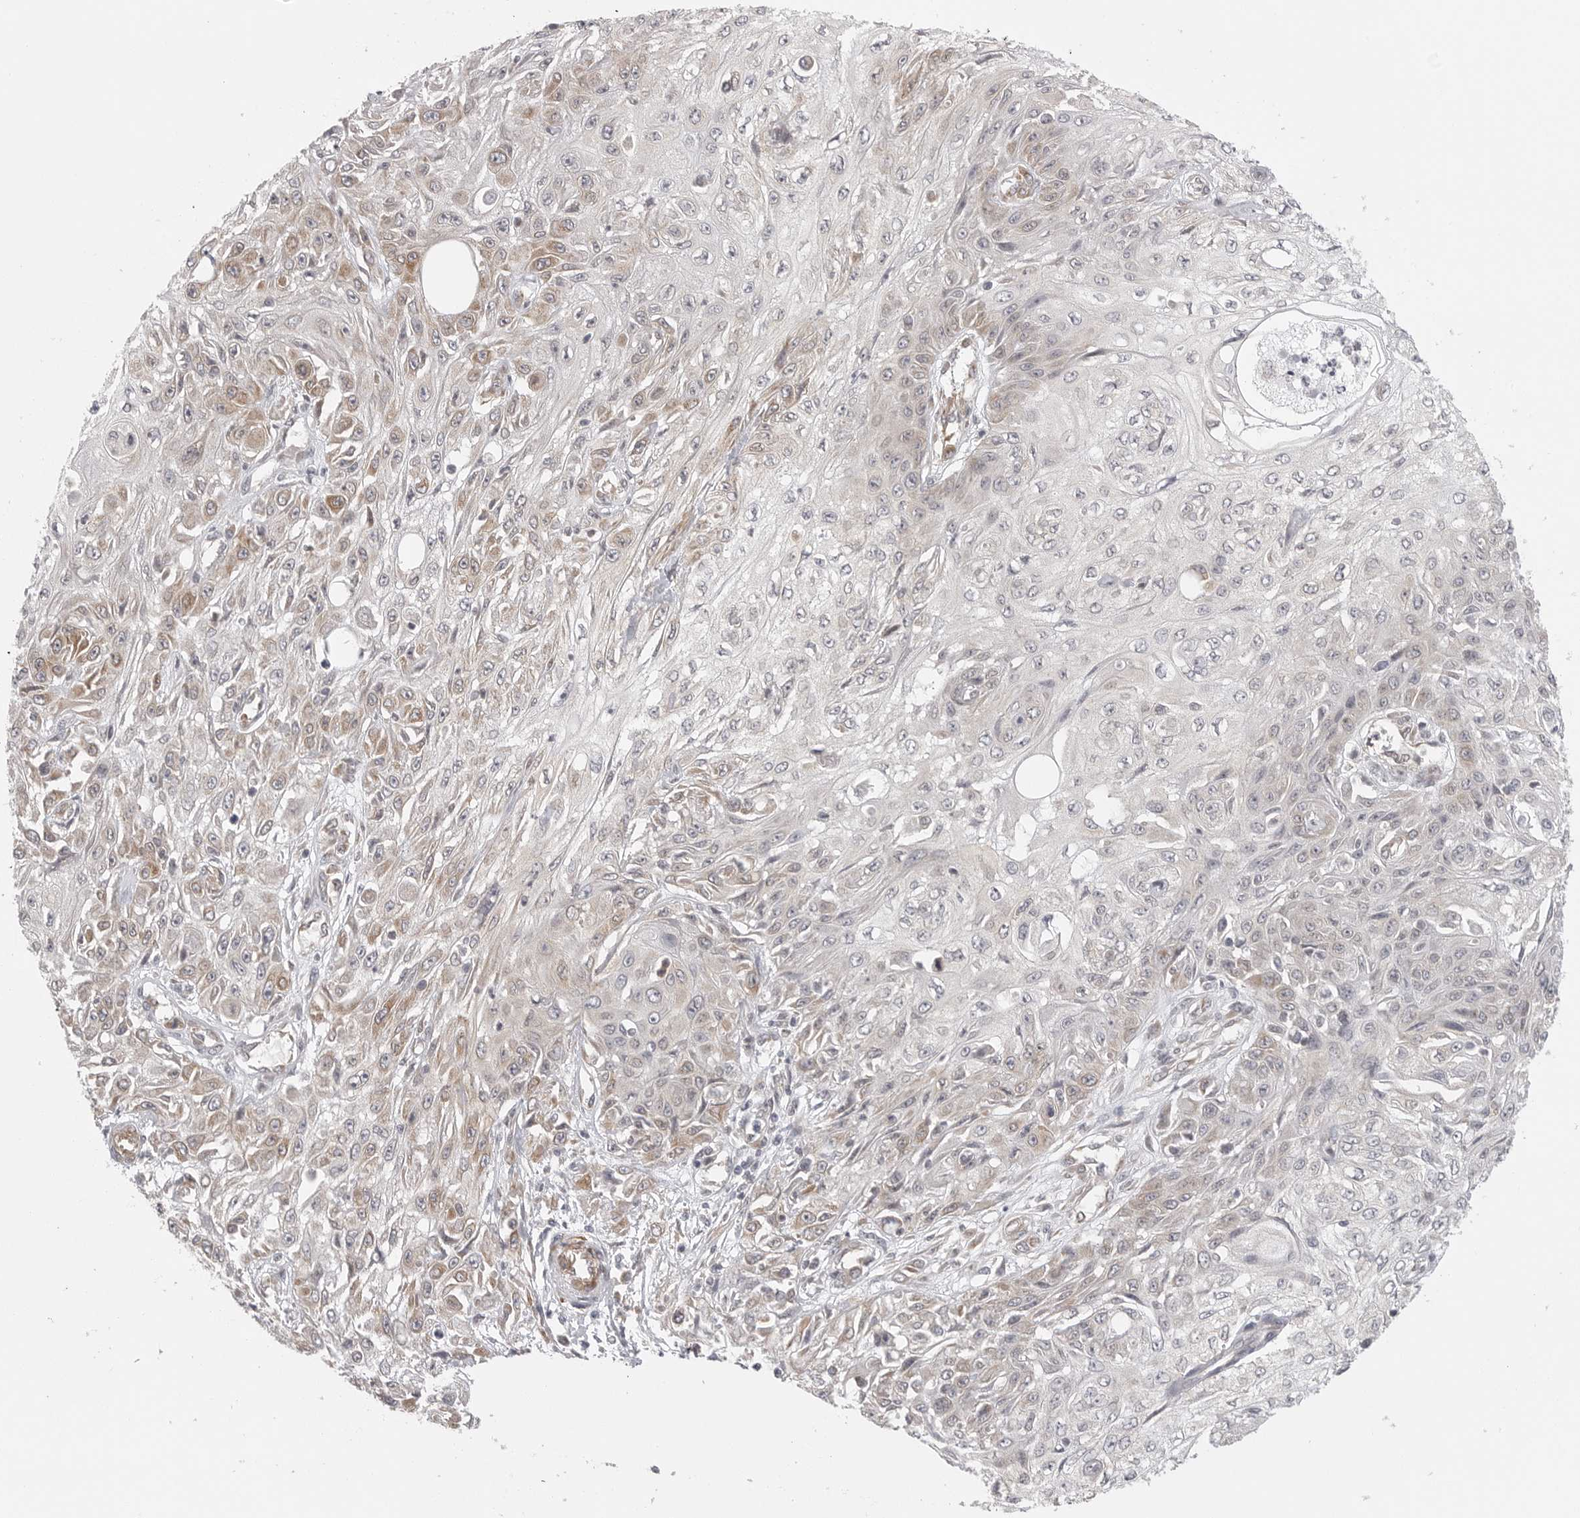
{"staining": {"intensity": "weak", "quantity": "<25%", "location": "cytoplasmic/membranous"}, "tissue": "skin cancer", "cell_type": "Tumor cells", "image_type": "cancer", "snomed": [{"axis": "morphology", "description": "Squamous cell carcinoma, NOS"}, {"axis": "morphology", "description": "Squamous cell carcinoma, metastatic, NOS"}, {"axis": "topography", "description": "Skin"}, {"axis": "topography", "description": "Lymph node"}], "caption": "High magnification brightfield microscopy of squamous cell carcinoma (skin) stained with DAB (3,3'-diaminobenzidine) (brown) and counterstained with hematoxylin (blue): tumor cells show no significant positivity.", "gene": "CERS2", "patient": {"sex": "male", "age": 75}}